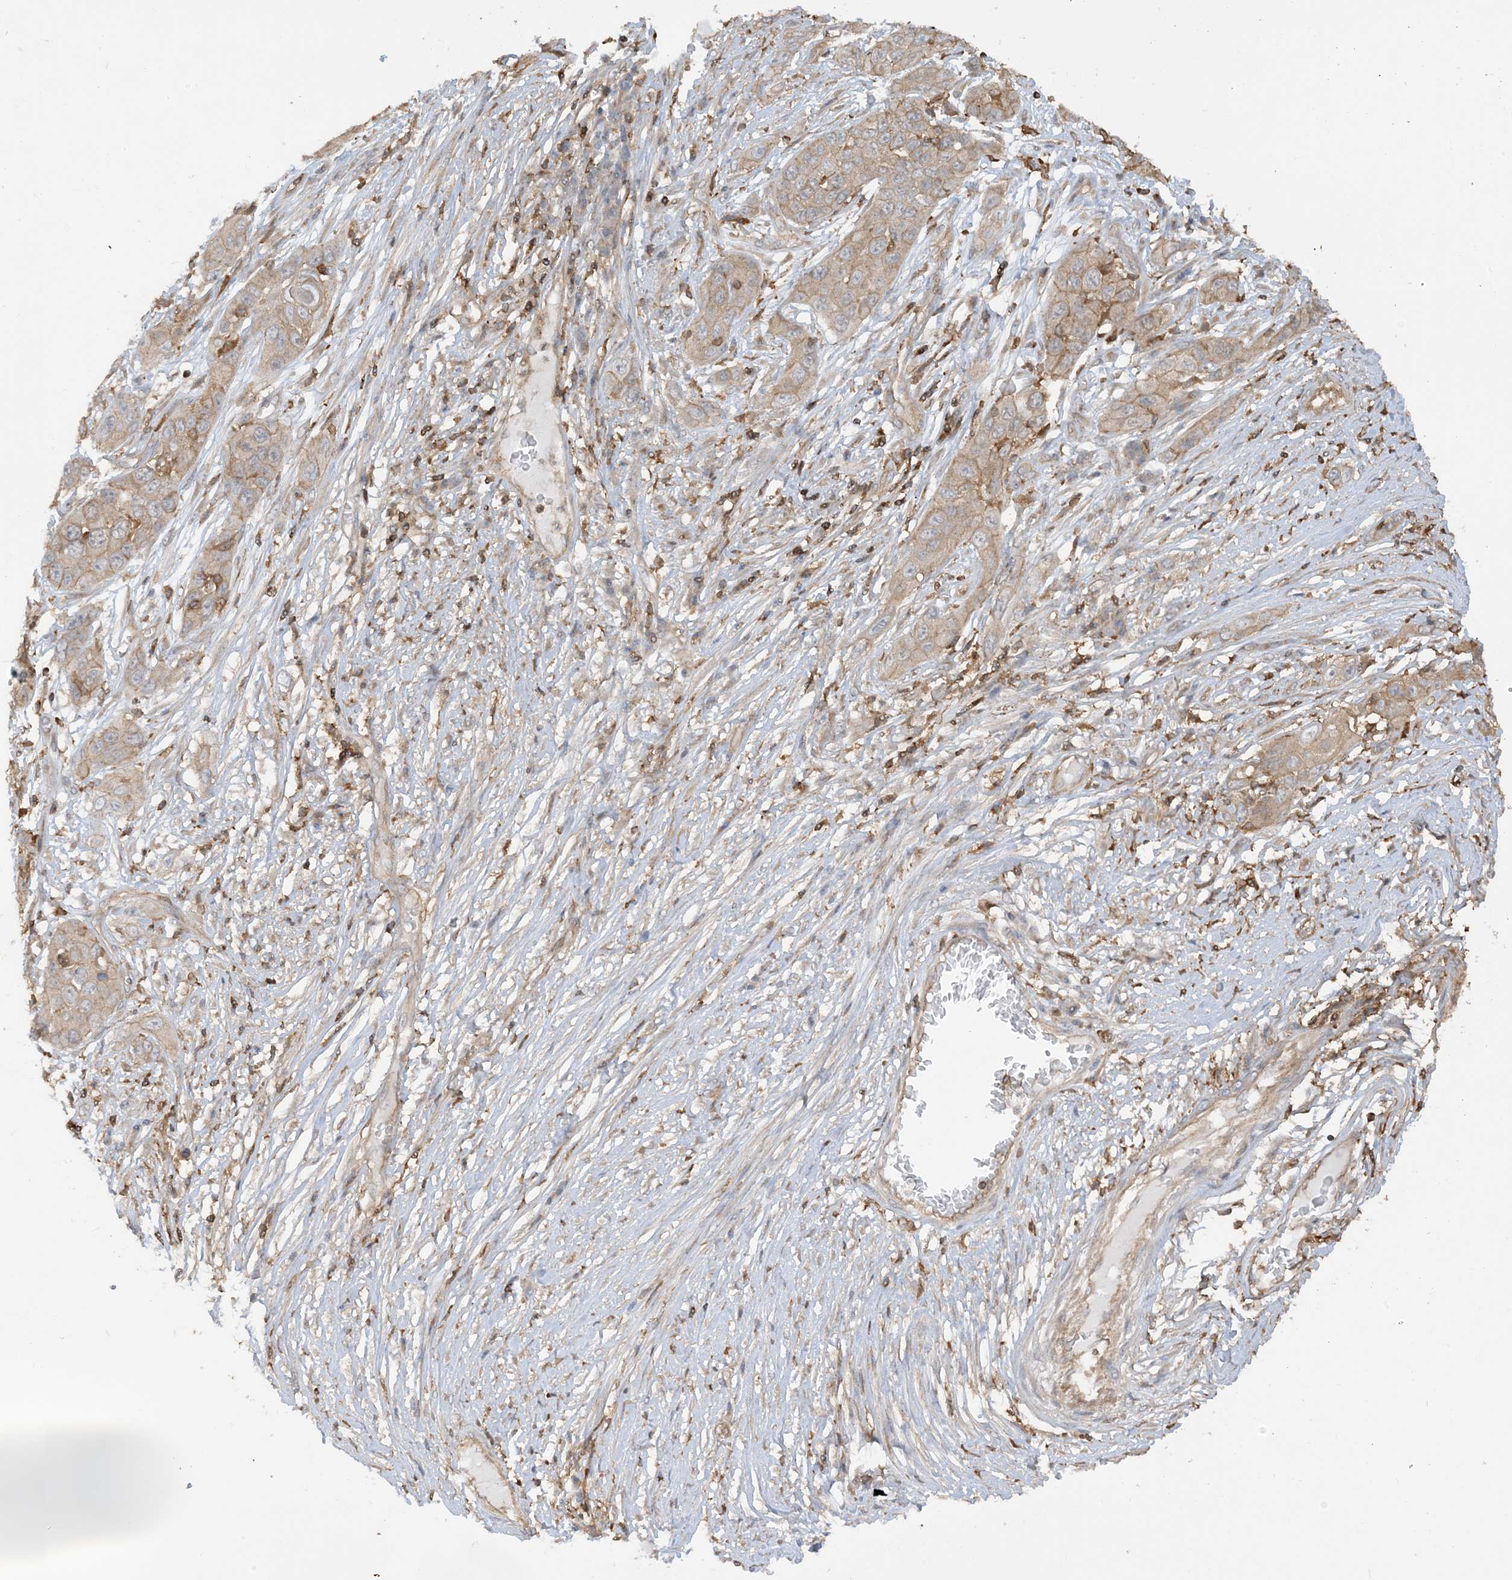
{"staining": {"intensity": "weak", "quantity": "25%-75%", "location": "cytoplasmic/membranous"}, "tissue": "skin cancer", "cell_type": "Tumor cells", "image_type": "cancer", "snomed": [{"axis": "morphology", "description": "Squamous cell carcinoma, NOS"}, {"axis": "topography", "description": "Skin"}], "caption": "Squamous cell carcinoma (skin) stained for a protein (brown) reveals weak cytoplasmic/membranous positive positivity in approximately 25%-75% of tumor cells.", "gene": "CAPZB", "patient": {"sex": "male", "age": 55}}